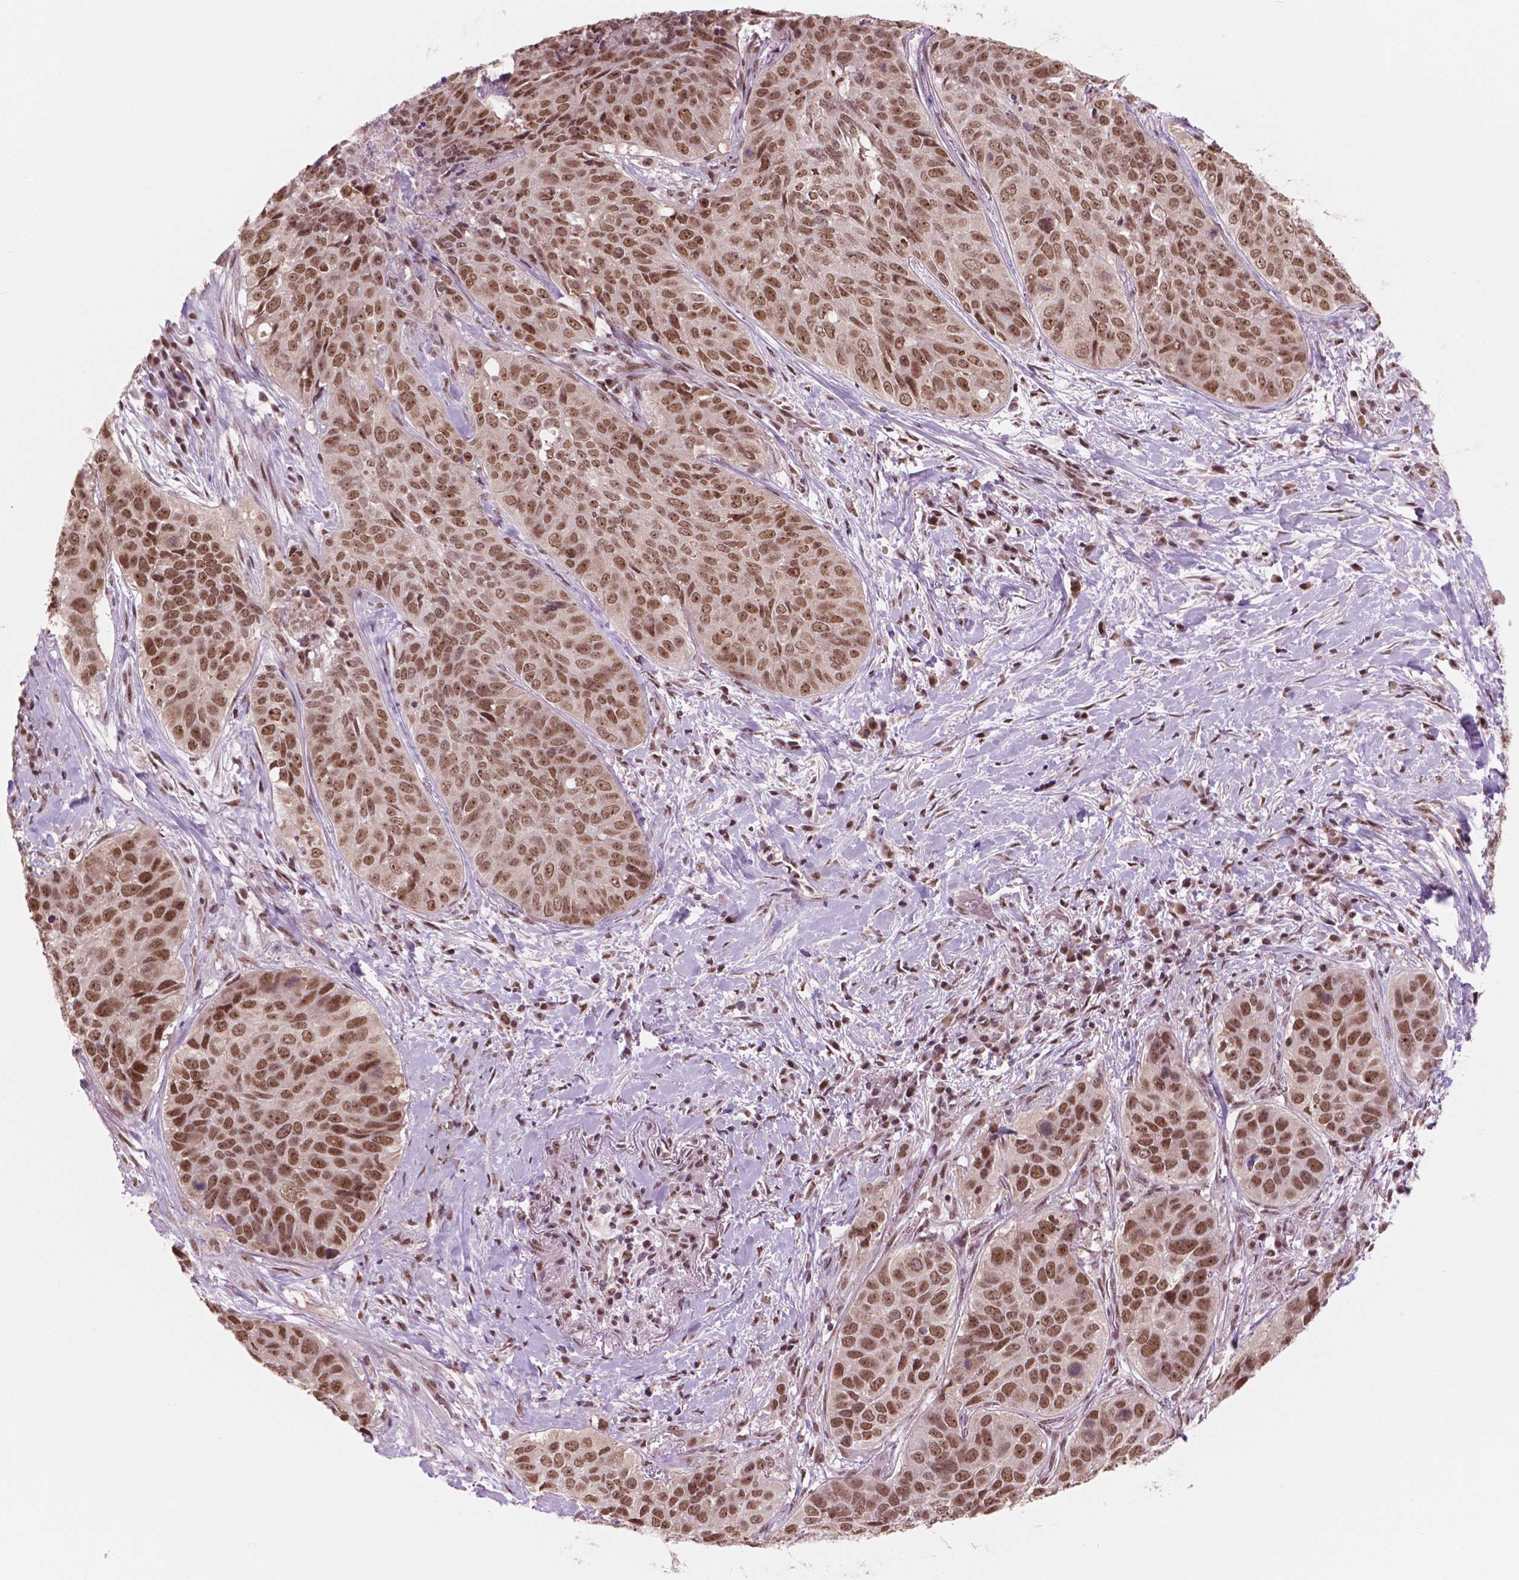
{"staining": {"intensity": "moderate", "quantity": ">75%", "location": "nuclear"}, "tissue": "lung cancer", "cell_type": "Tumor cells", "image_type": "cancer", "snomed": [{"axis": "morphology", "description": "Normal tissue, NOS"}, {"axis": "morphology", "description": "Squamous cell carcinoma, NOS"}, {"axis": "topography", "description": "Bronchus"}, {"axis": "topography", "description": "Lung"}], "caption": "Lung cancer was stained to show a protein in brown. There is medium levels of moderate nuclear positivity in about >75% of tumor cells. Nuclei are stained in blue.", "gene": "POLR2E", "patient": {"sex": "male", "age": 64}}